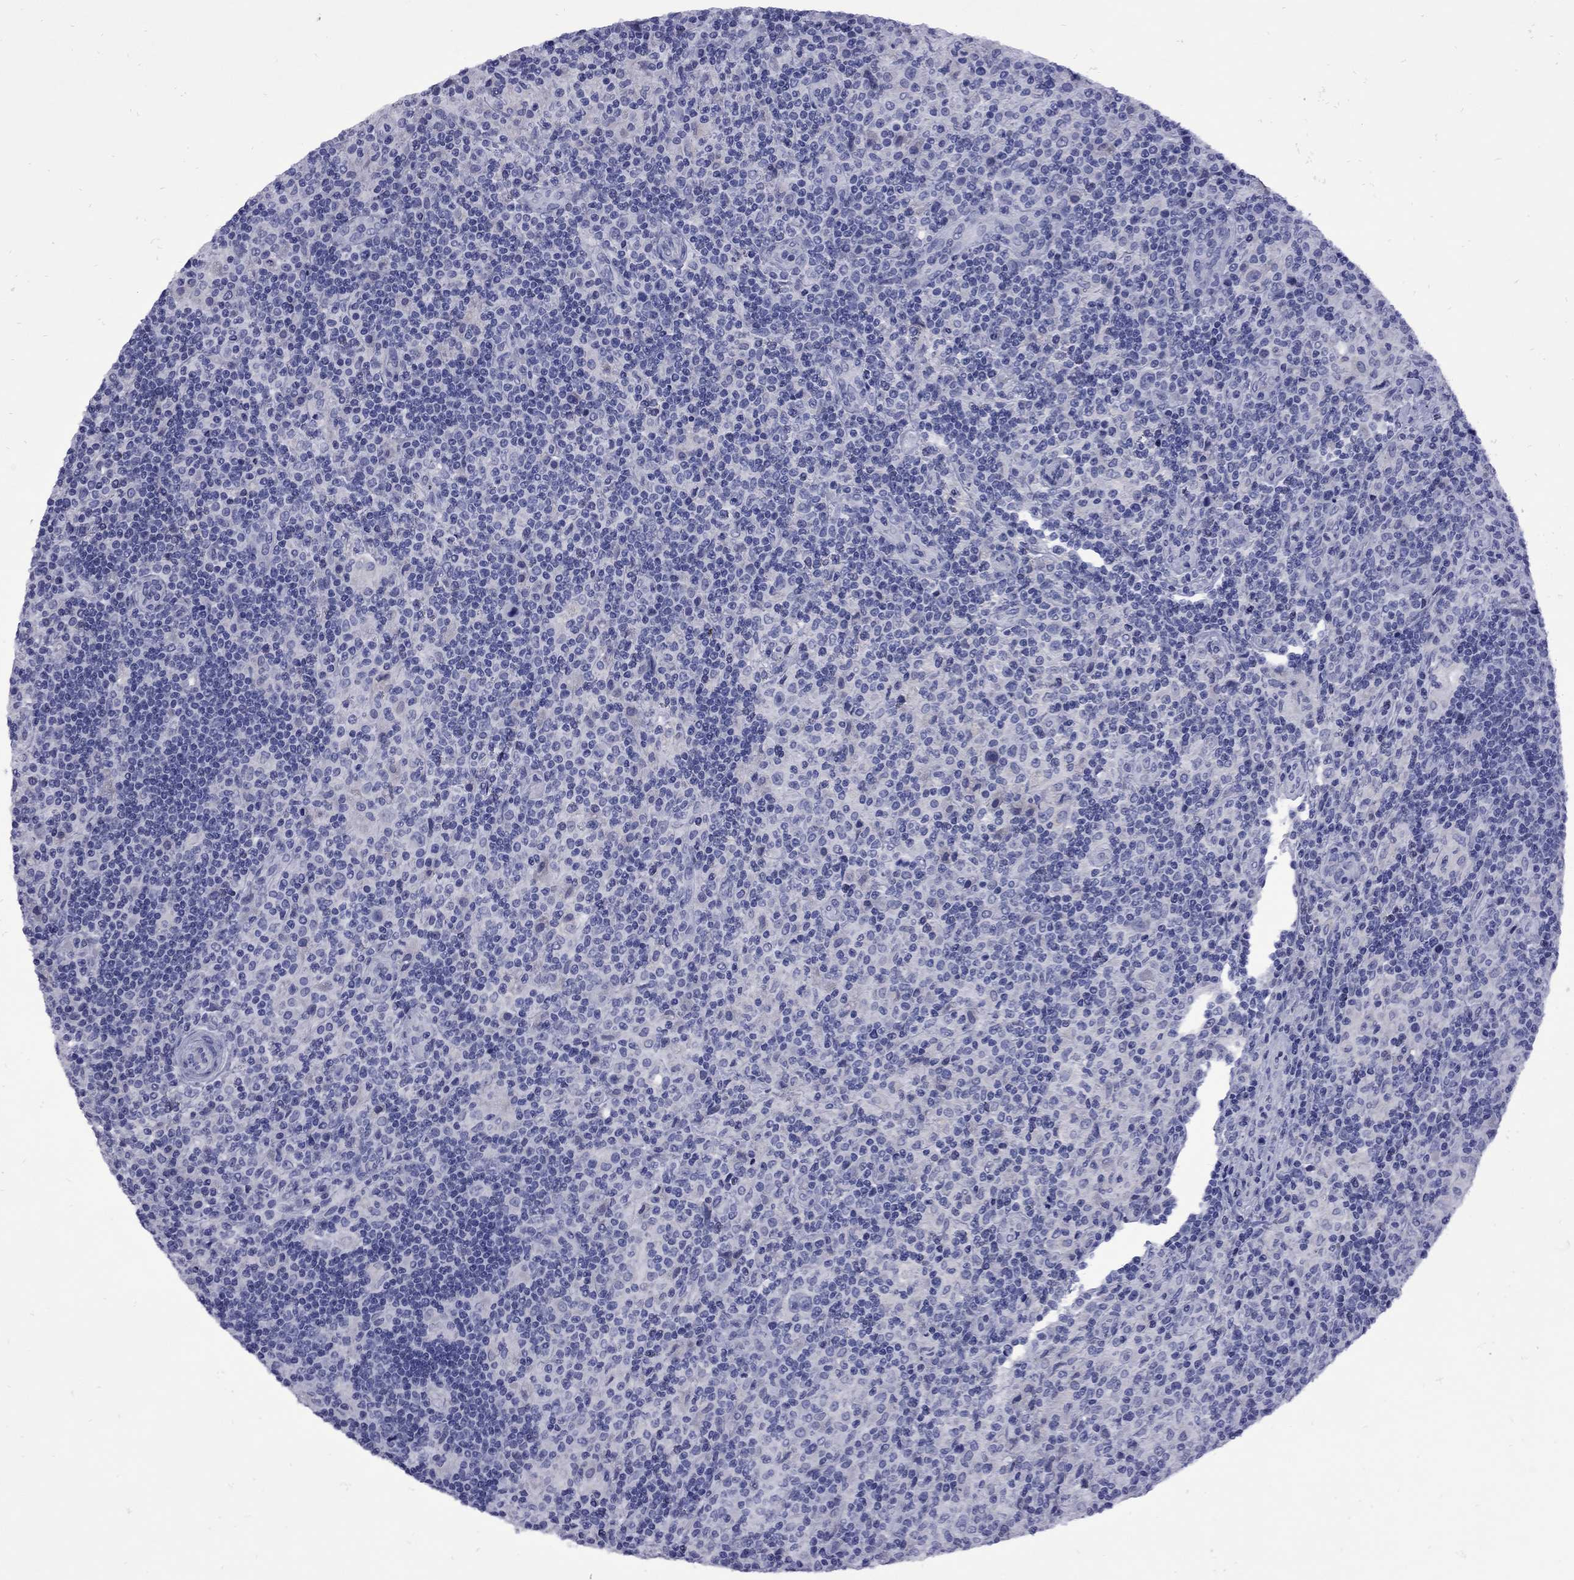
{"staining": {"intensity": "negative", "quantity": "none", "location": "none"}, "tissue": "lymphoma", "cell_type": "Tumor cells", "image_type": "cancer", "snomed": [{"axis": "morphology", "description": "Hodgkin's disease, NOS"}, {"axis": "topography", "description": "Lymph node"}], "caption": "Hodgkin's disease stained for a protein using immunohistochemistry displays no staining tumor cells.", "gene": "EPPIN", "patient": {"sex": "male", "age": 70}}